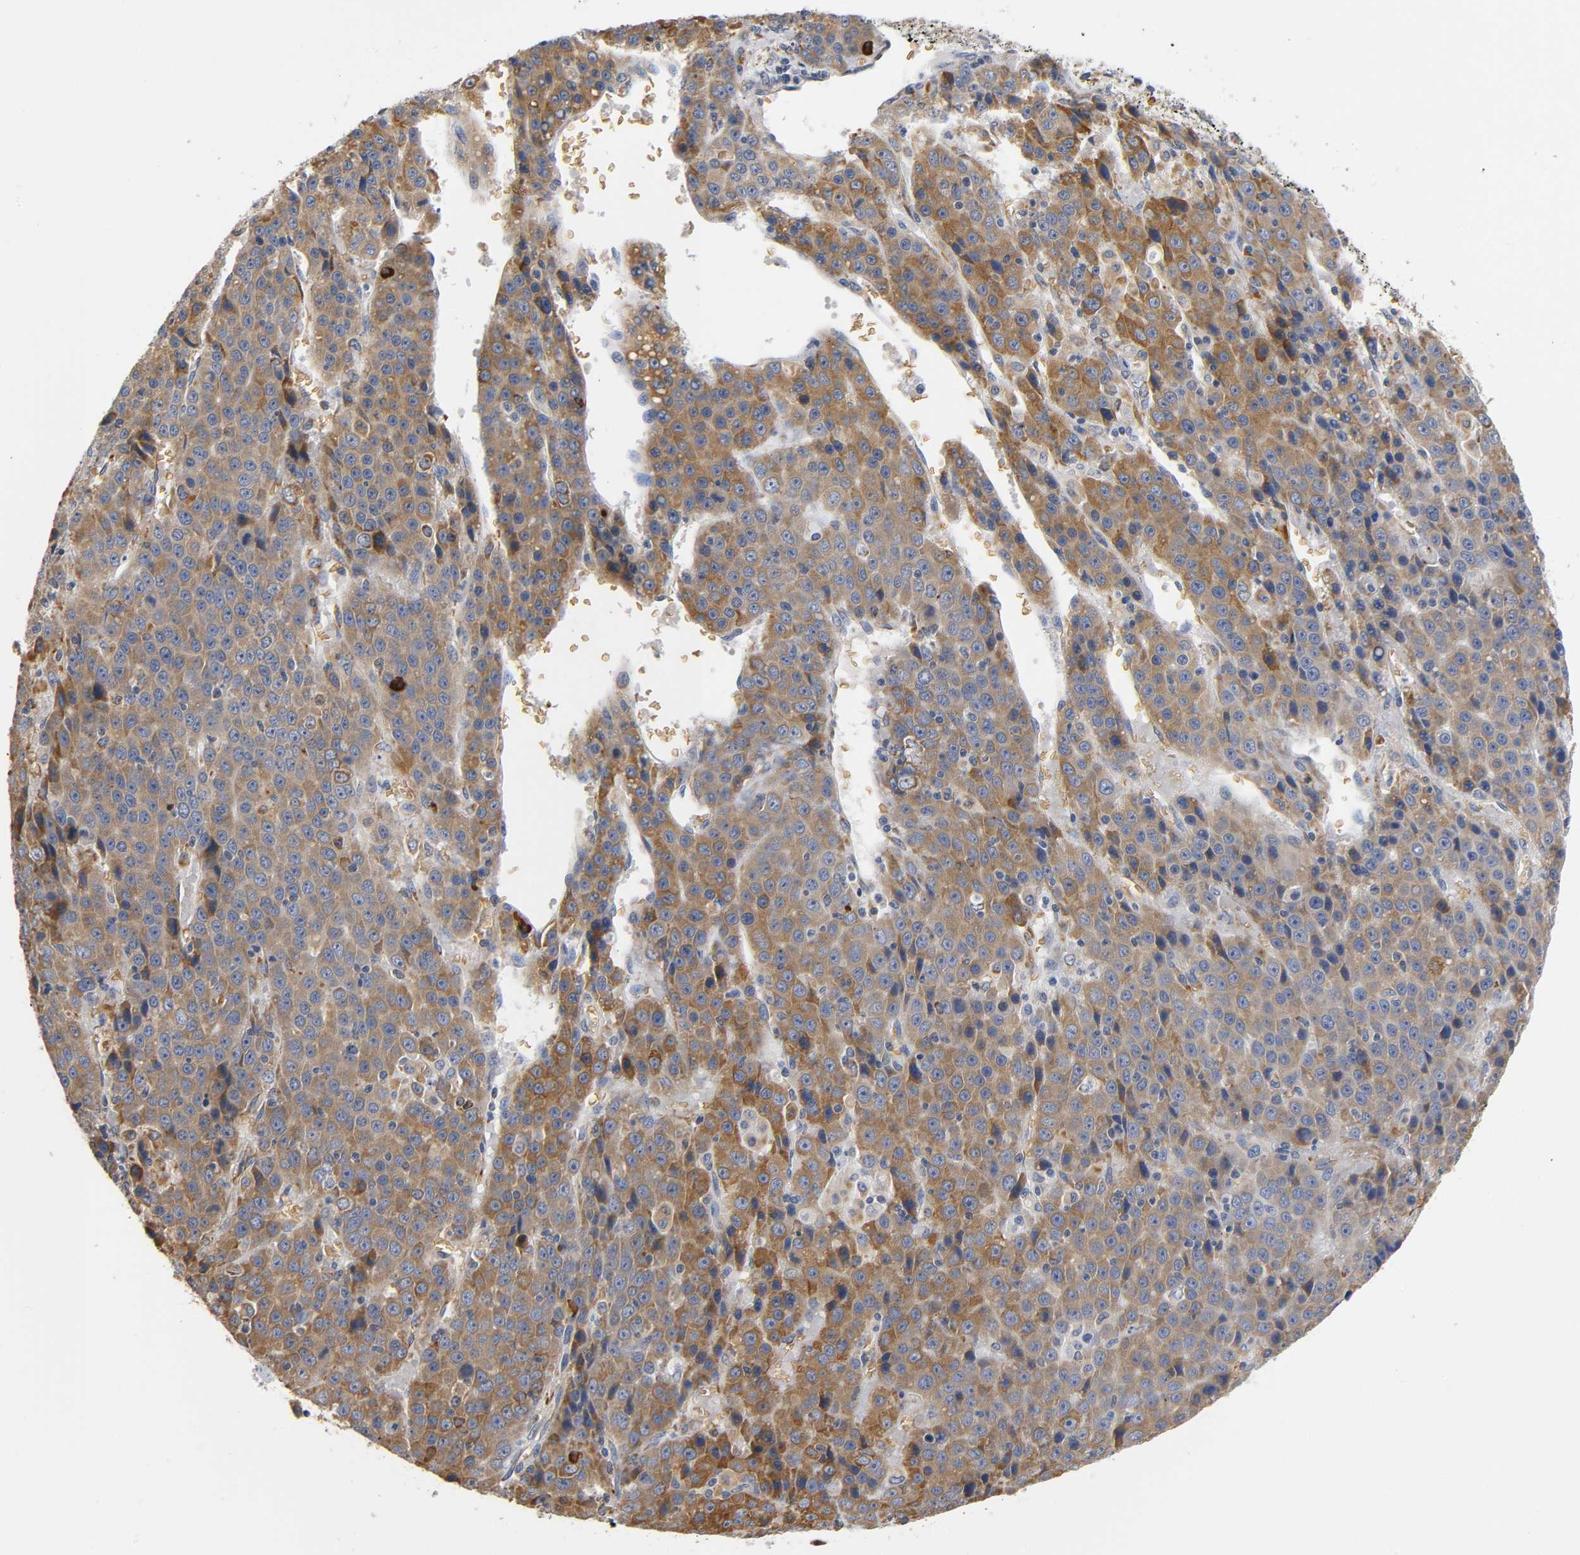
{"staining": {"intensity": "moderate", "quantity": ">75%", "location": "cytoplasmic/membranous"}, "tissue": "liver cancer", "cell_type": "Tumor cells", "image_type": "cancer", "snomed": [{"axis": "morphology", "description": "Carcinoma, Hepatocellular, NOS"}, {"axis": "topography", "description": "Liver"}], "caption": "Protein positivity by immunohistochemistry exhibits moderate cytoplasmic/membranous expression in about >75% of tumor cells in liver cancer (hepatocellular carcinoma). (DAB = brown stain, brightfield microscopy at high magnification).", "gene": "UCKL1", "patient": {"sex": "female", "age": 53}}